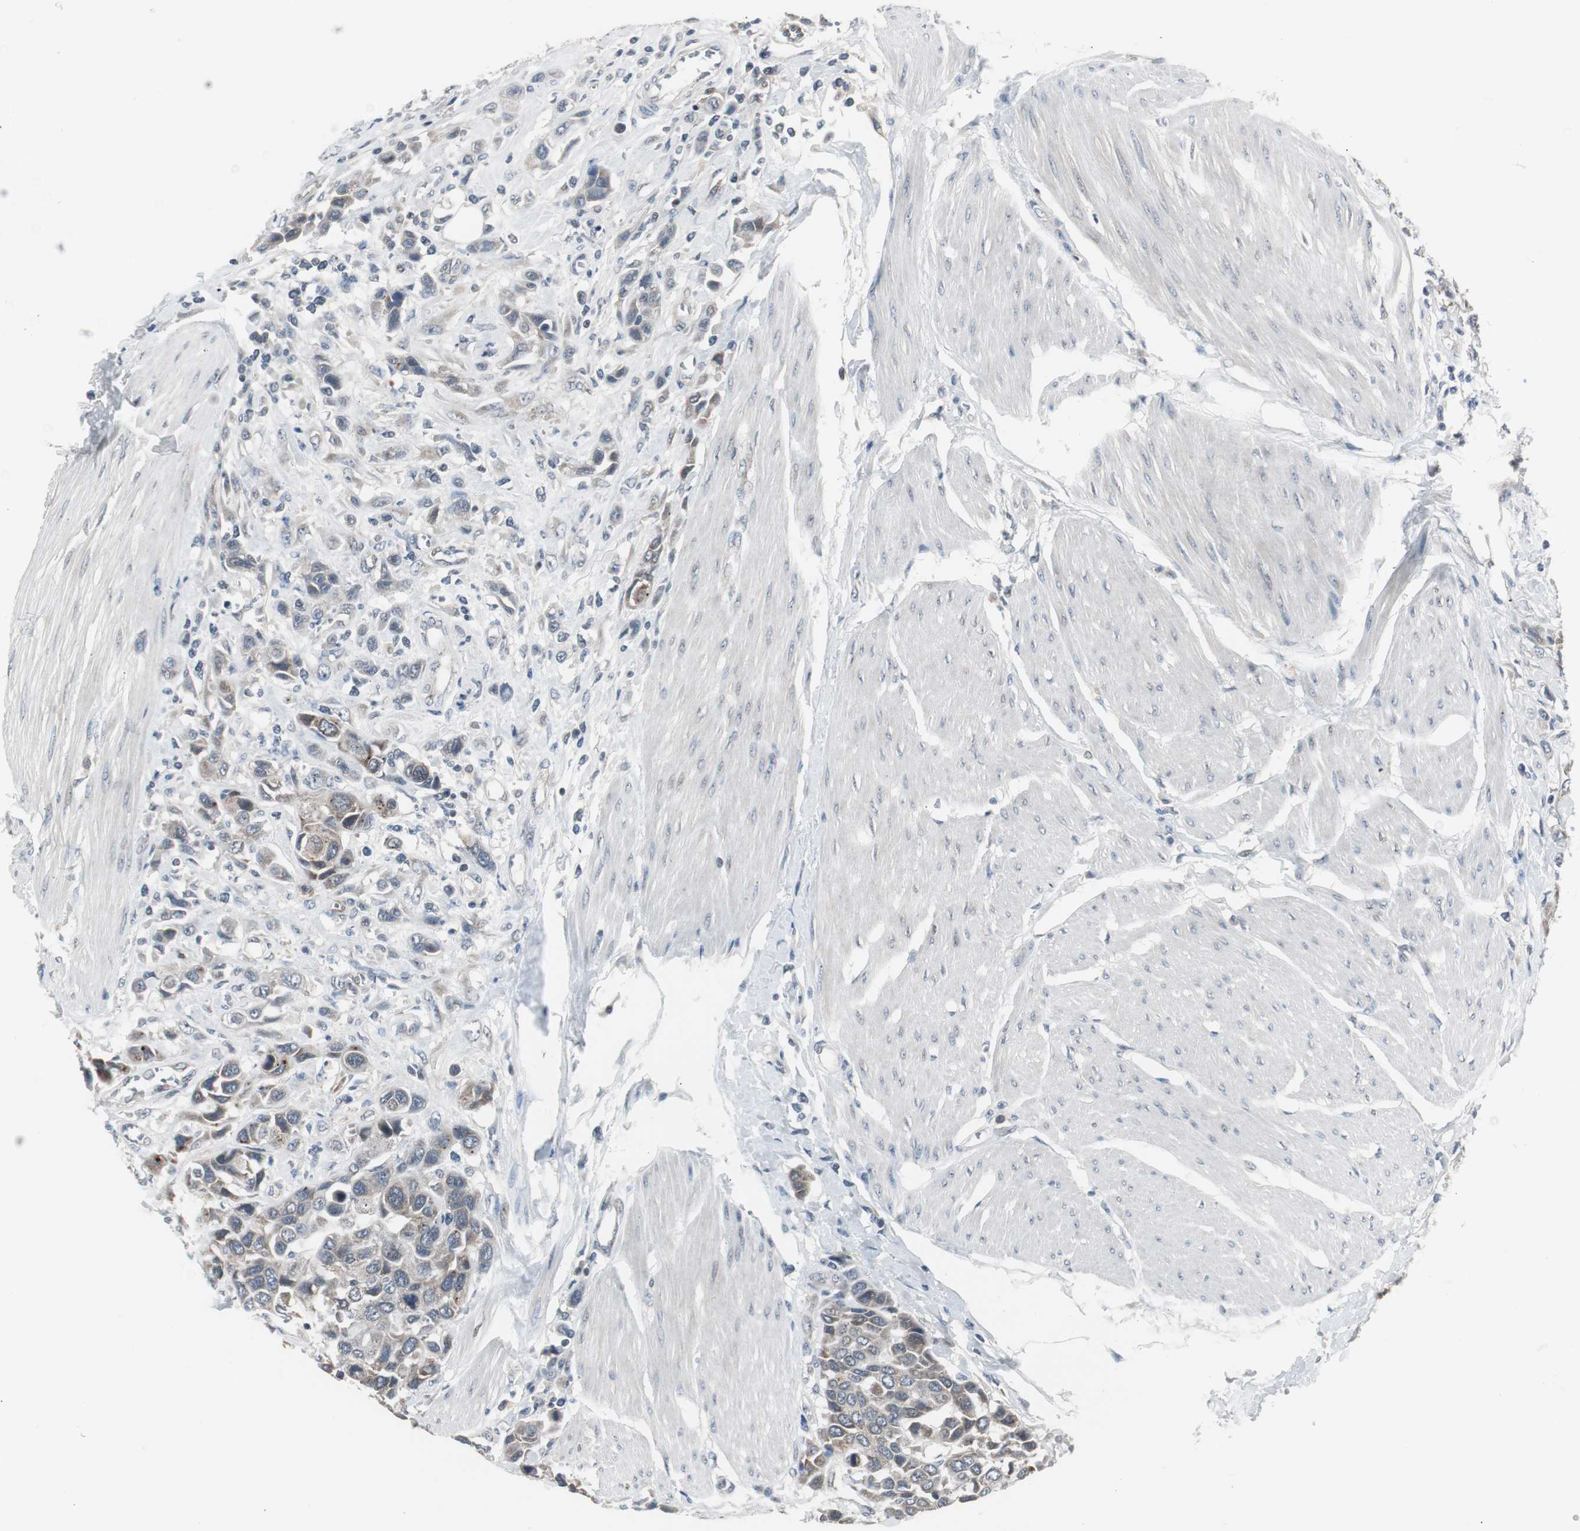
{"staining": {"intensity": "weak", "quantity": "25%-75%", "location": "cytoplasmic/membranous"}, "tissue": "urothelial cancer", "cell_type": "Tumor cells", "image_type": "cancer", "snomed": [{"axis": "morphology", "description": "Urothelial carcinoma, High grade"}, {"axis": "topography", "description": "Urinary bladder"}], "caption": "An immunohistochemistry image of neoplastic tissue is shown. Protein staining in brown highlights weak cytoplasmic/membranous positivity in urothelial cancer within tumor cells.", "gene": "ZMPSTE24", "patient": {"sex": "male", "age": 50}}